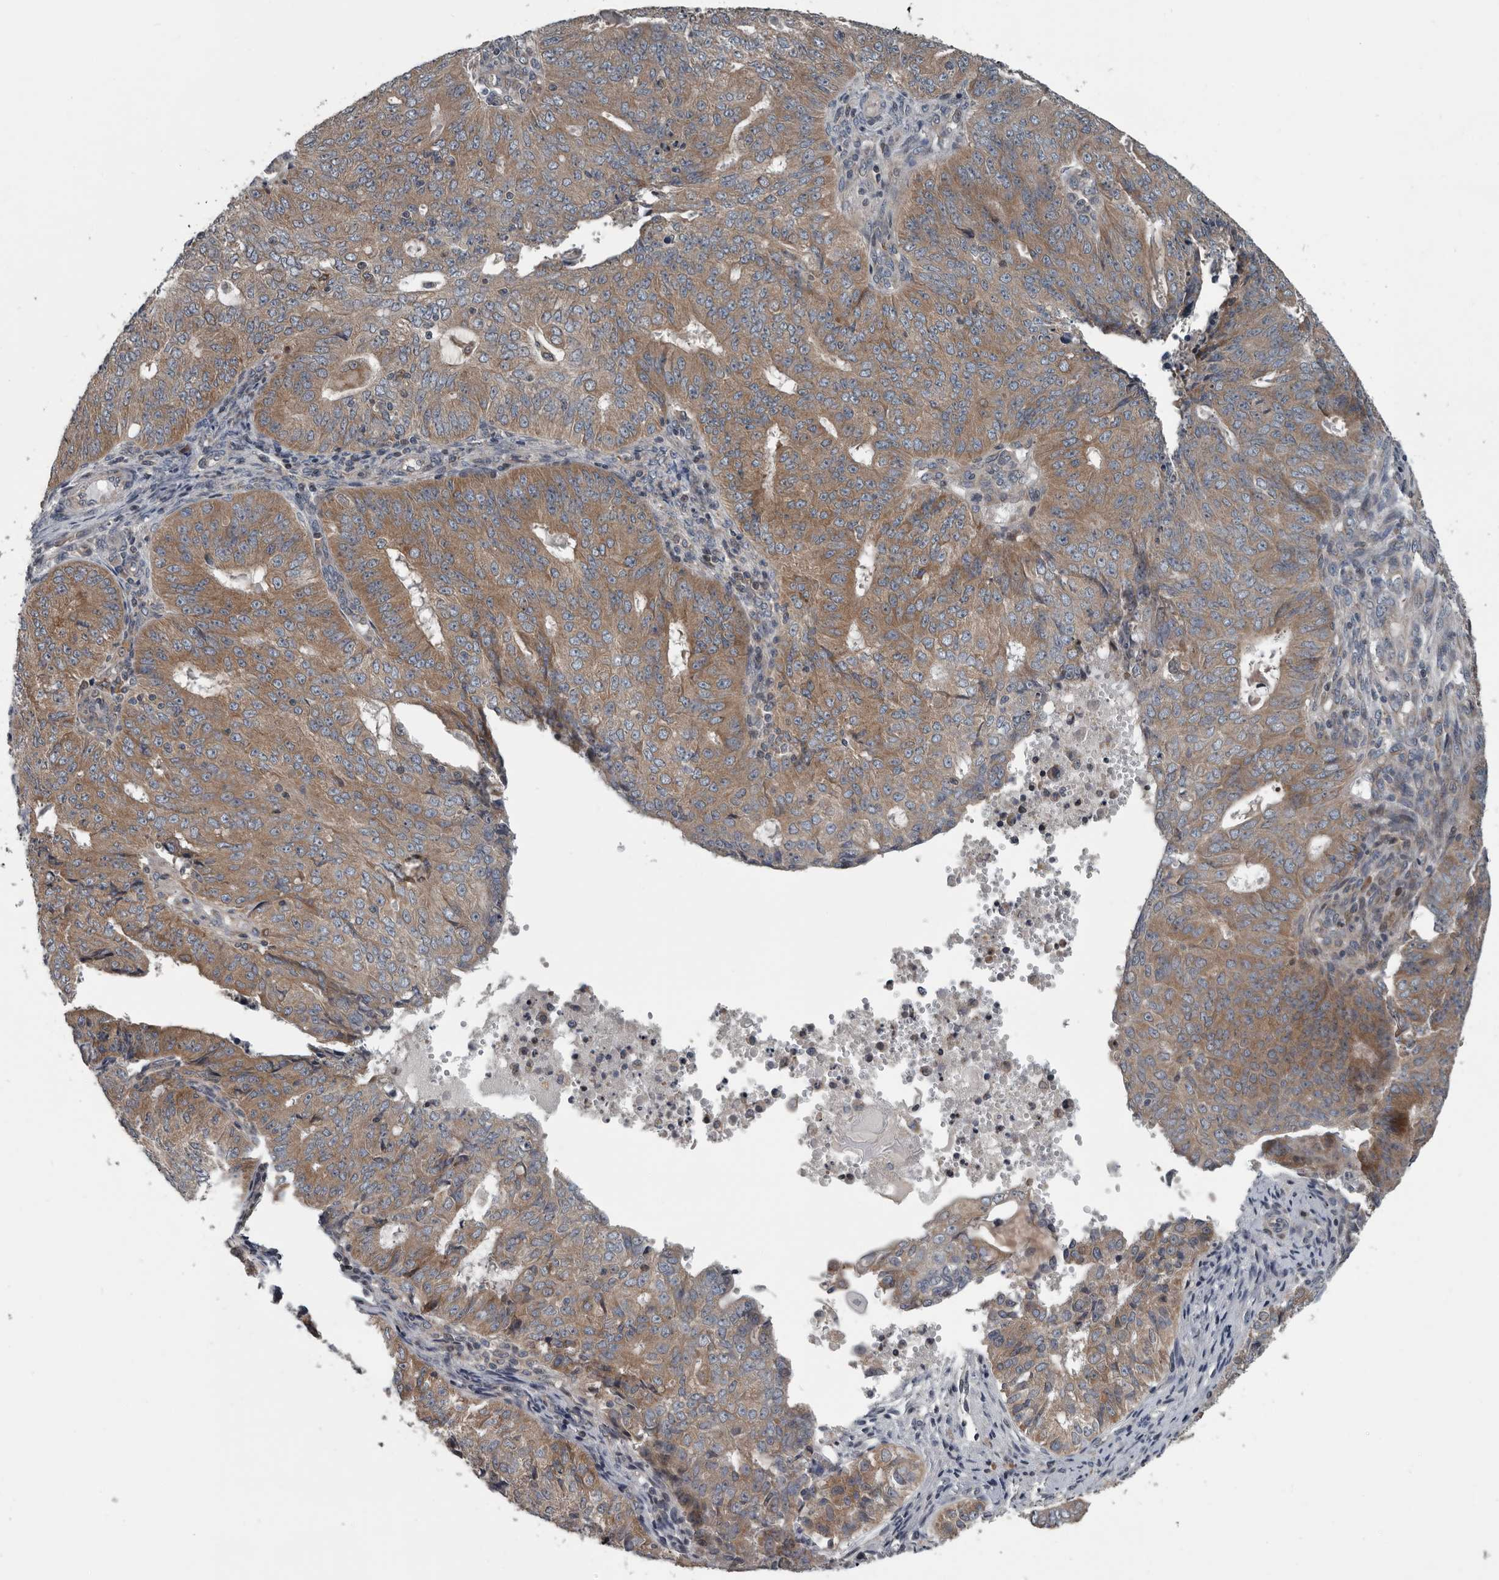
{"staining": {"intensity": "moderate", "quantity": ">75%", "location": "cytoplasmic/membranous"}, "tissue": "endometrial cancer", "cell_type": "Tumor cells", "image_type": "cancer", "snomed": [{"axis": "morphology", "description": "Adenocarcinoma, NOS"}, {"axis": "topography", "description": "Endometrium"}], "caption": "Immunohistochemistry of endometrial cancer exhibits medium levels of moderate cytoplasmic/membranous expression in about >75% of tumor cells.", "gene": "TMEM199", "patient": {"sex": "female", "age": 32}}